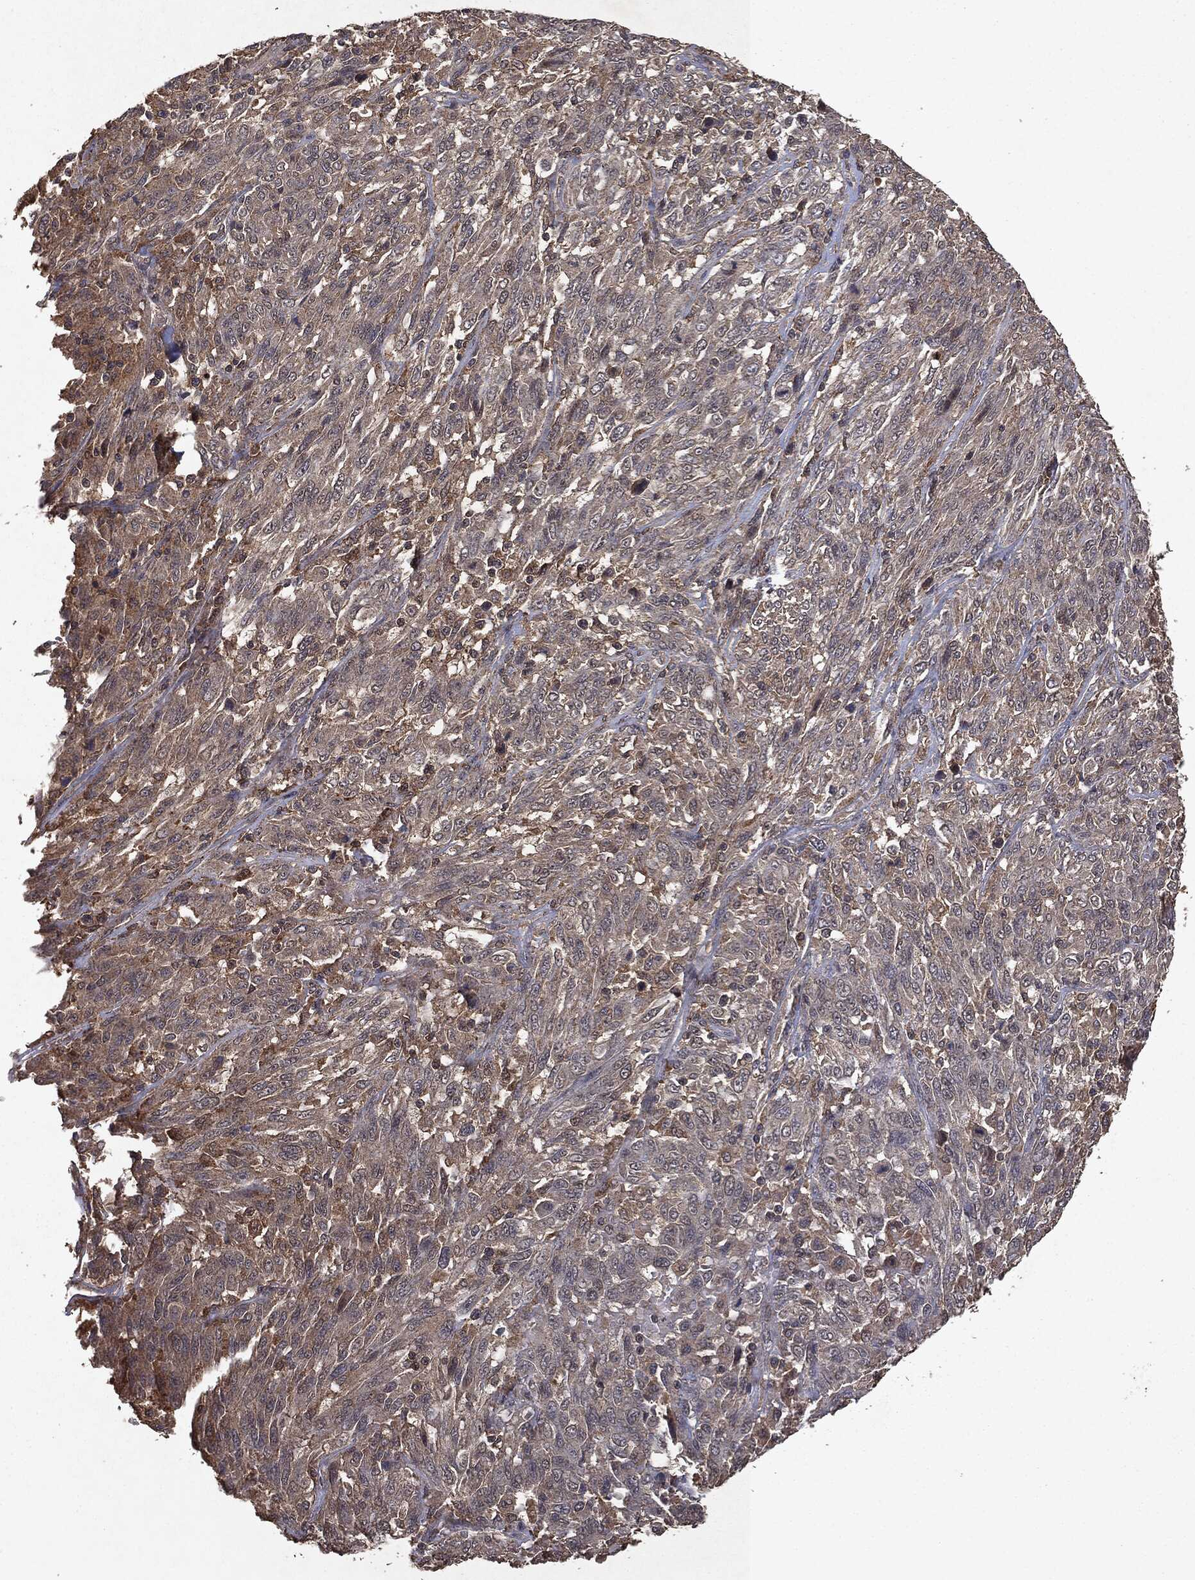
{"staining": {"intensity": "negative", "quantity": "none", "location": "none"}, "tissue": "melanoma", "cell_type": "Tumor cells", "image_type": "cancer", "snomed": [{"axis": "morphology", "description": "Malignant melanoma, NOS"}, {"axis": "topography", "description": "Skin"}], "caption": "Immunohistochemical staining of melanoma displays no significant positivity in tumor cells.", "gene": "MTOR", "patient": {"sex": "female", "age": 91}}